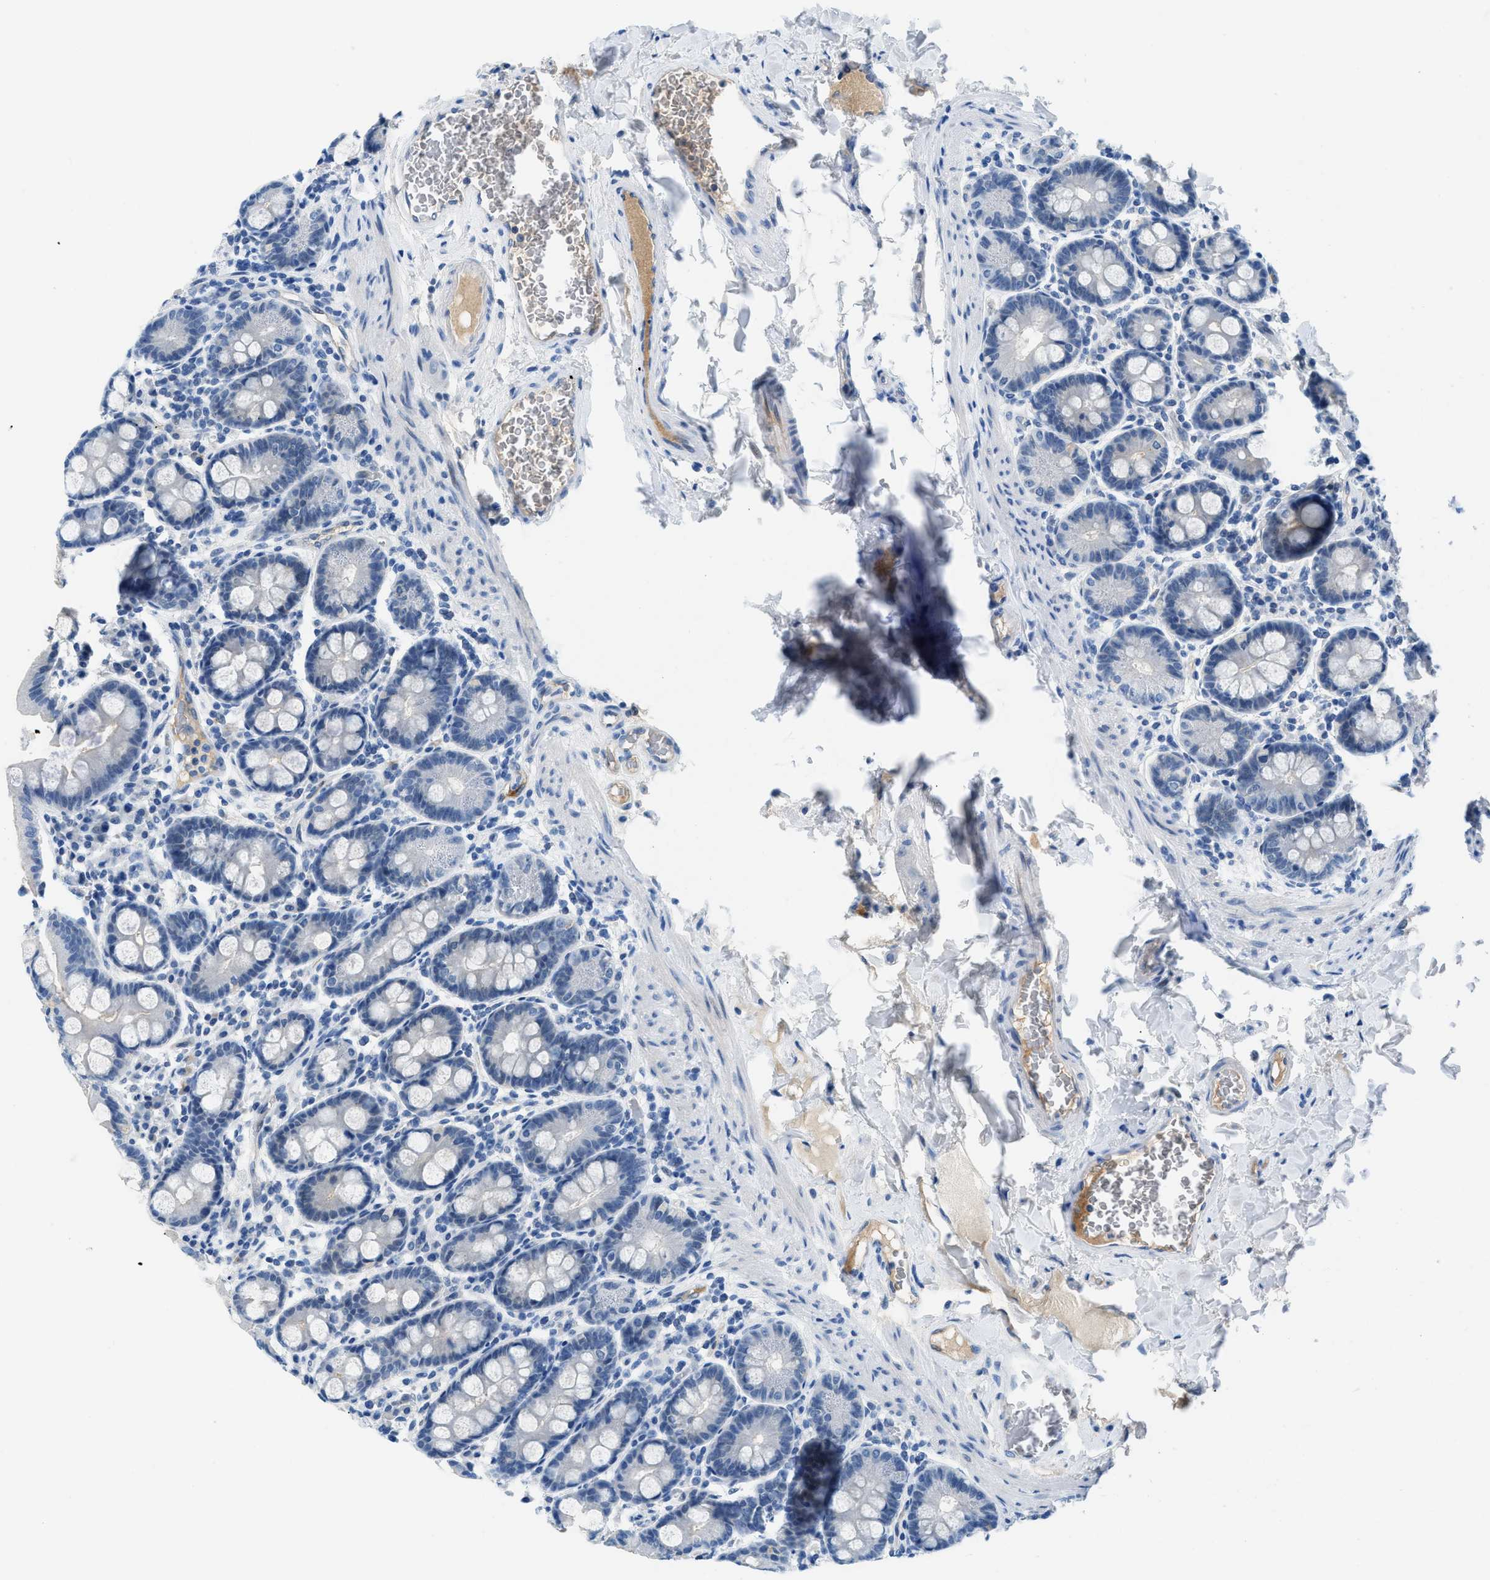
{"staining": {"intensity": "negative", "quantity": "none", "location": "none"}, "tissue": "duodenum", "cell_type": "Glandular cells", "image_type": "normal", "snomed": [{"axis": "morphology", "description": "Normal tissue, NOS"}, {"axis": "topography", "description": "Duodenum"}], "caption": "Immunohistochemistry photomicrograph of unremarkable duodenum: human duodenum stained with DAB (3,3'-diaminobenzidine) displays no significant protein positivity in glandular cells.", "gene": "MBL2", "patient": {"sex": "male", "age": 50}}